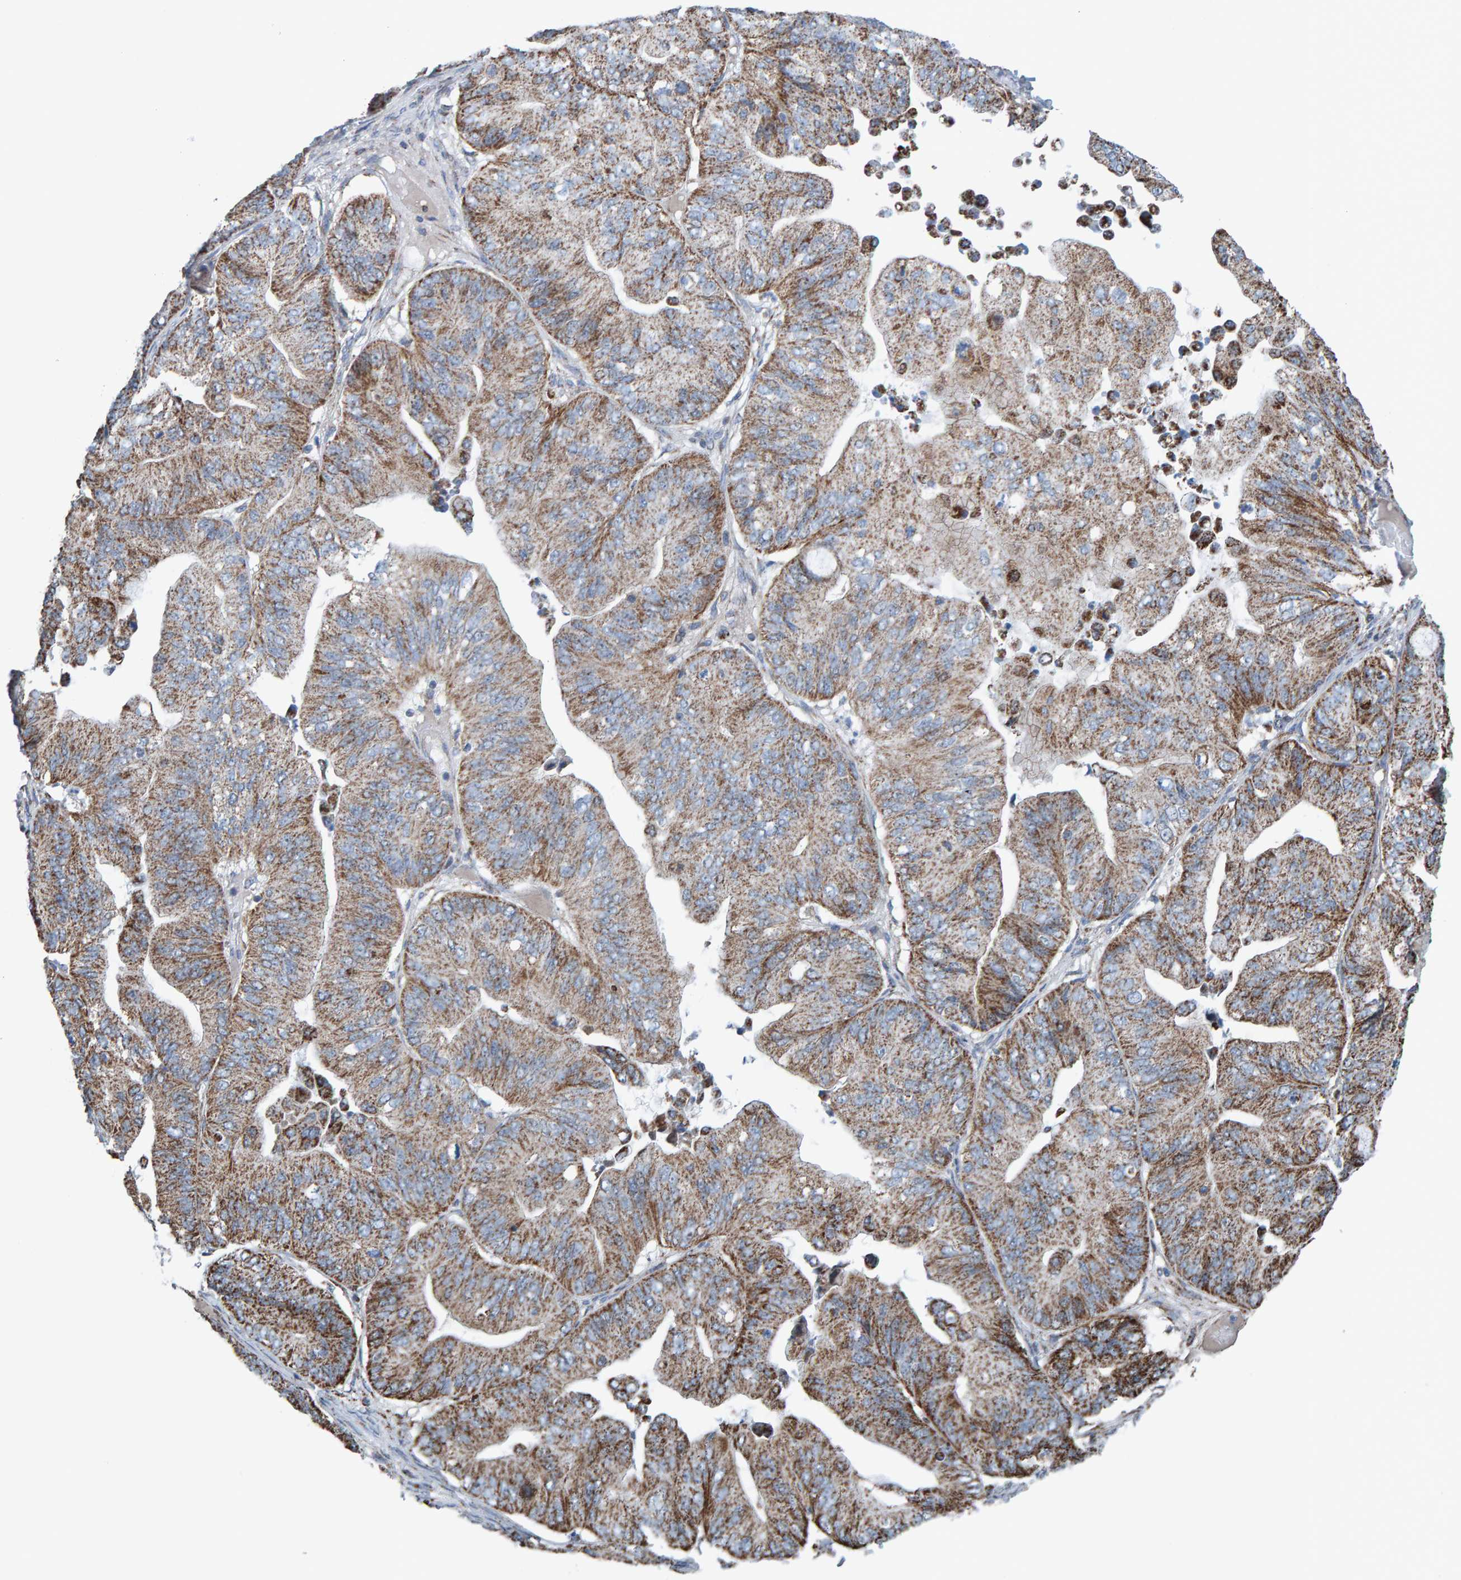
{"staining": {"intensity": "moderate", "quantity": ">75%", "location": "cytoplasmic/membranous"}, "tissue": "ovarian cancer", "cell_type": "Tumor cells", "image_type": "cancer", "snomed": [{"axis": "morphology", "description": "Cystadenocarcinoma, mucinous, NOS"}, {"axis": "topography", "description": "Ovary"}], "caption": "Immunohistochemical staining of human ovarian cancer reveals medium levels of moderate cytoplasmic/membranous staining in approximately >75% of tumor cells. (Brightfield microscopy of DAB IHC at high magnification).", "gene": "ZNF48", "patient": {"sex": "female", "age": 61}}